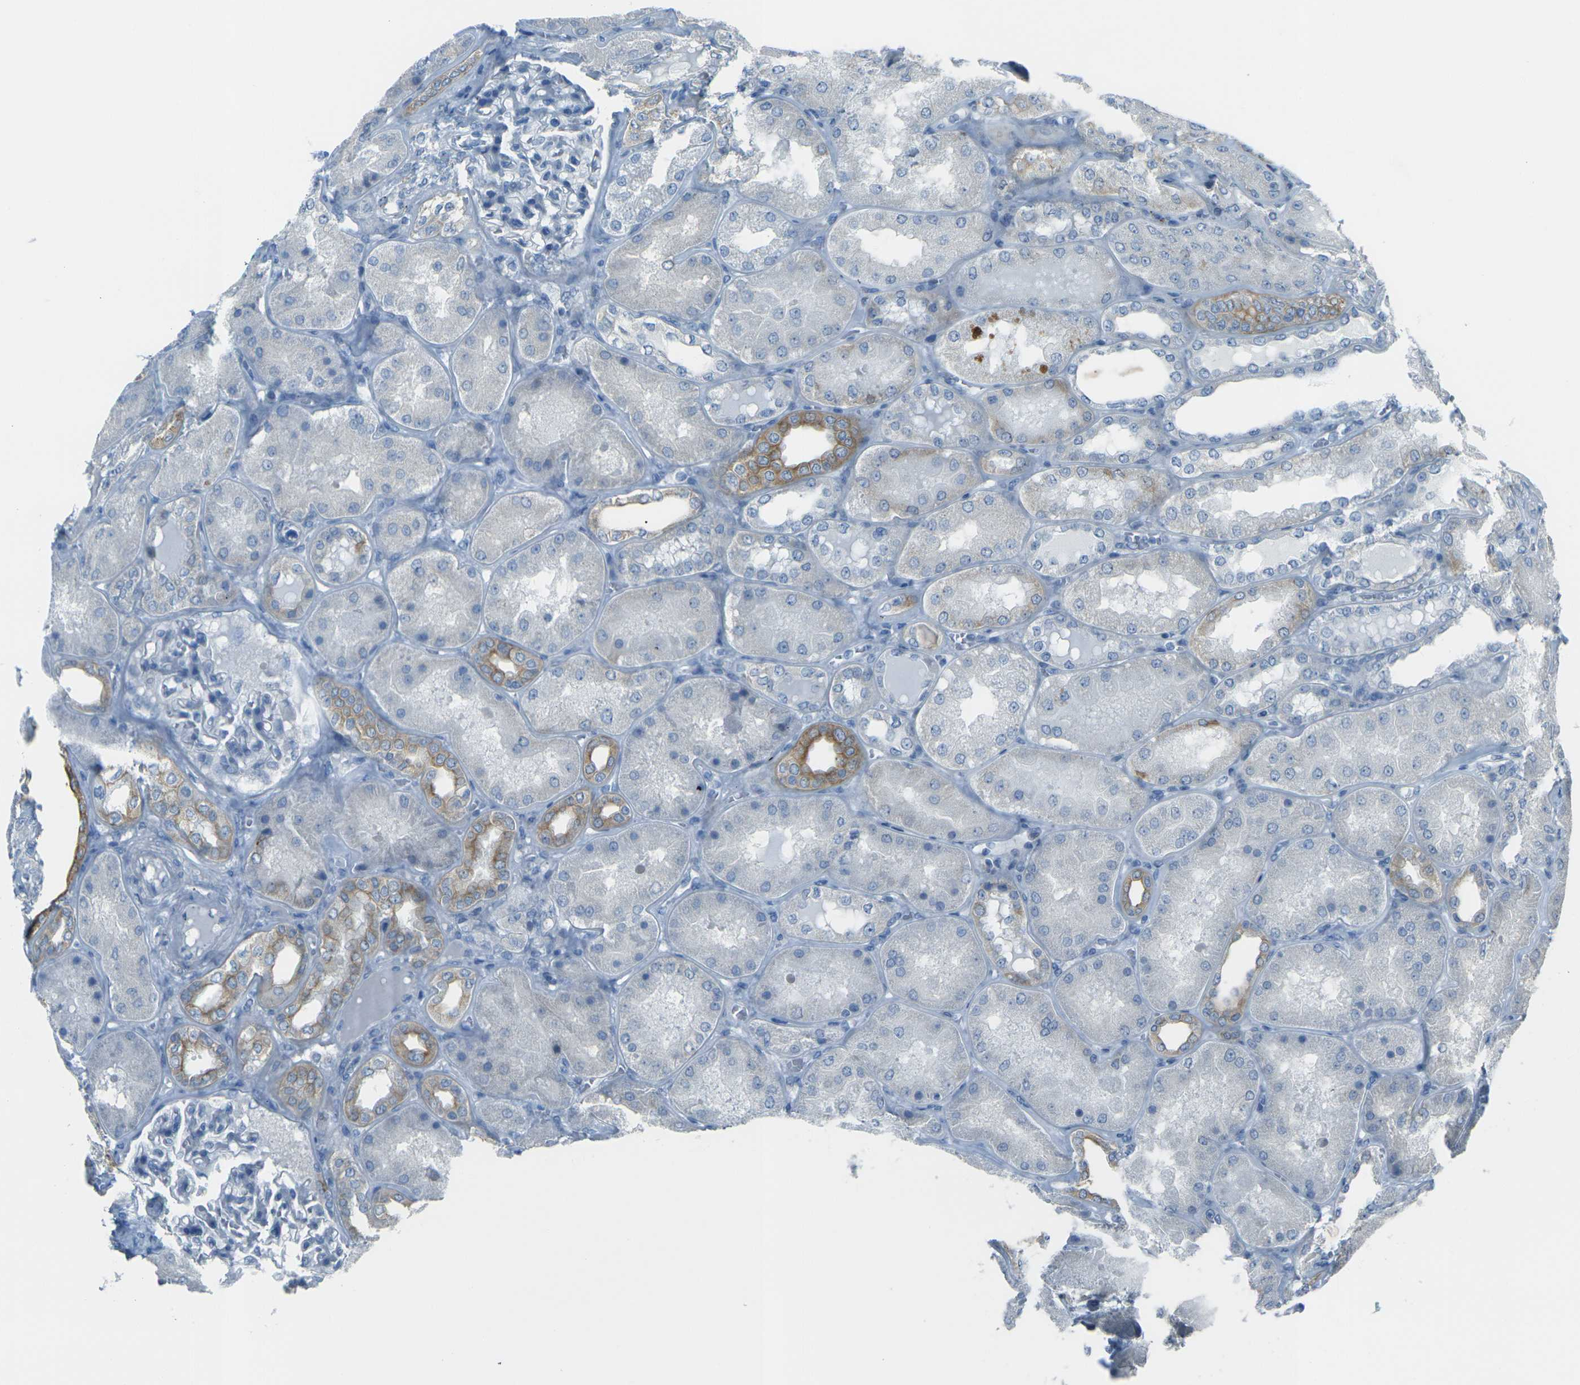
{"staining": {"intensity": "negative", "quantity": "none", "location": "none"}, "tissue": "kidney", "cell_type": "Cells in glomeruli", "image_type": "normal", "snomed": [{"axis": "morphology", "description": "Normal tissue, NOS"}, {"axis": "topography", "description": "Kidney"}], "caption": "An IHC photomicrograph of unremarkable kidney is shown. There is no staining in cells in glomeruli of kidney. Nuclei are stained in blue.", "gene": "ANKRD46", "patient": {"sex": "female", "age": 56}}